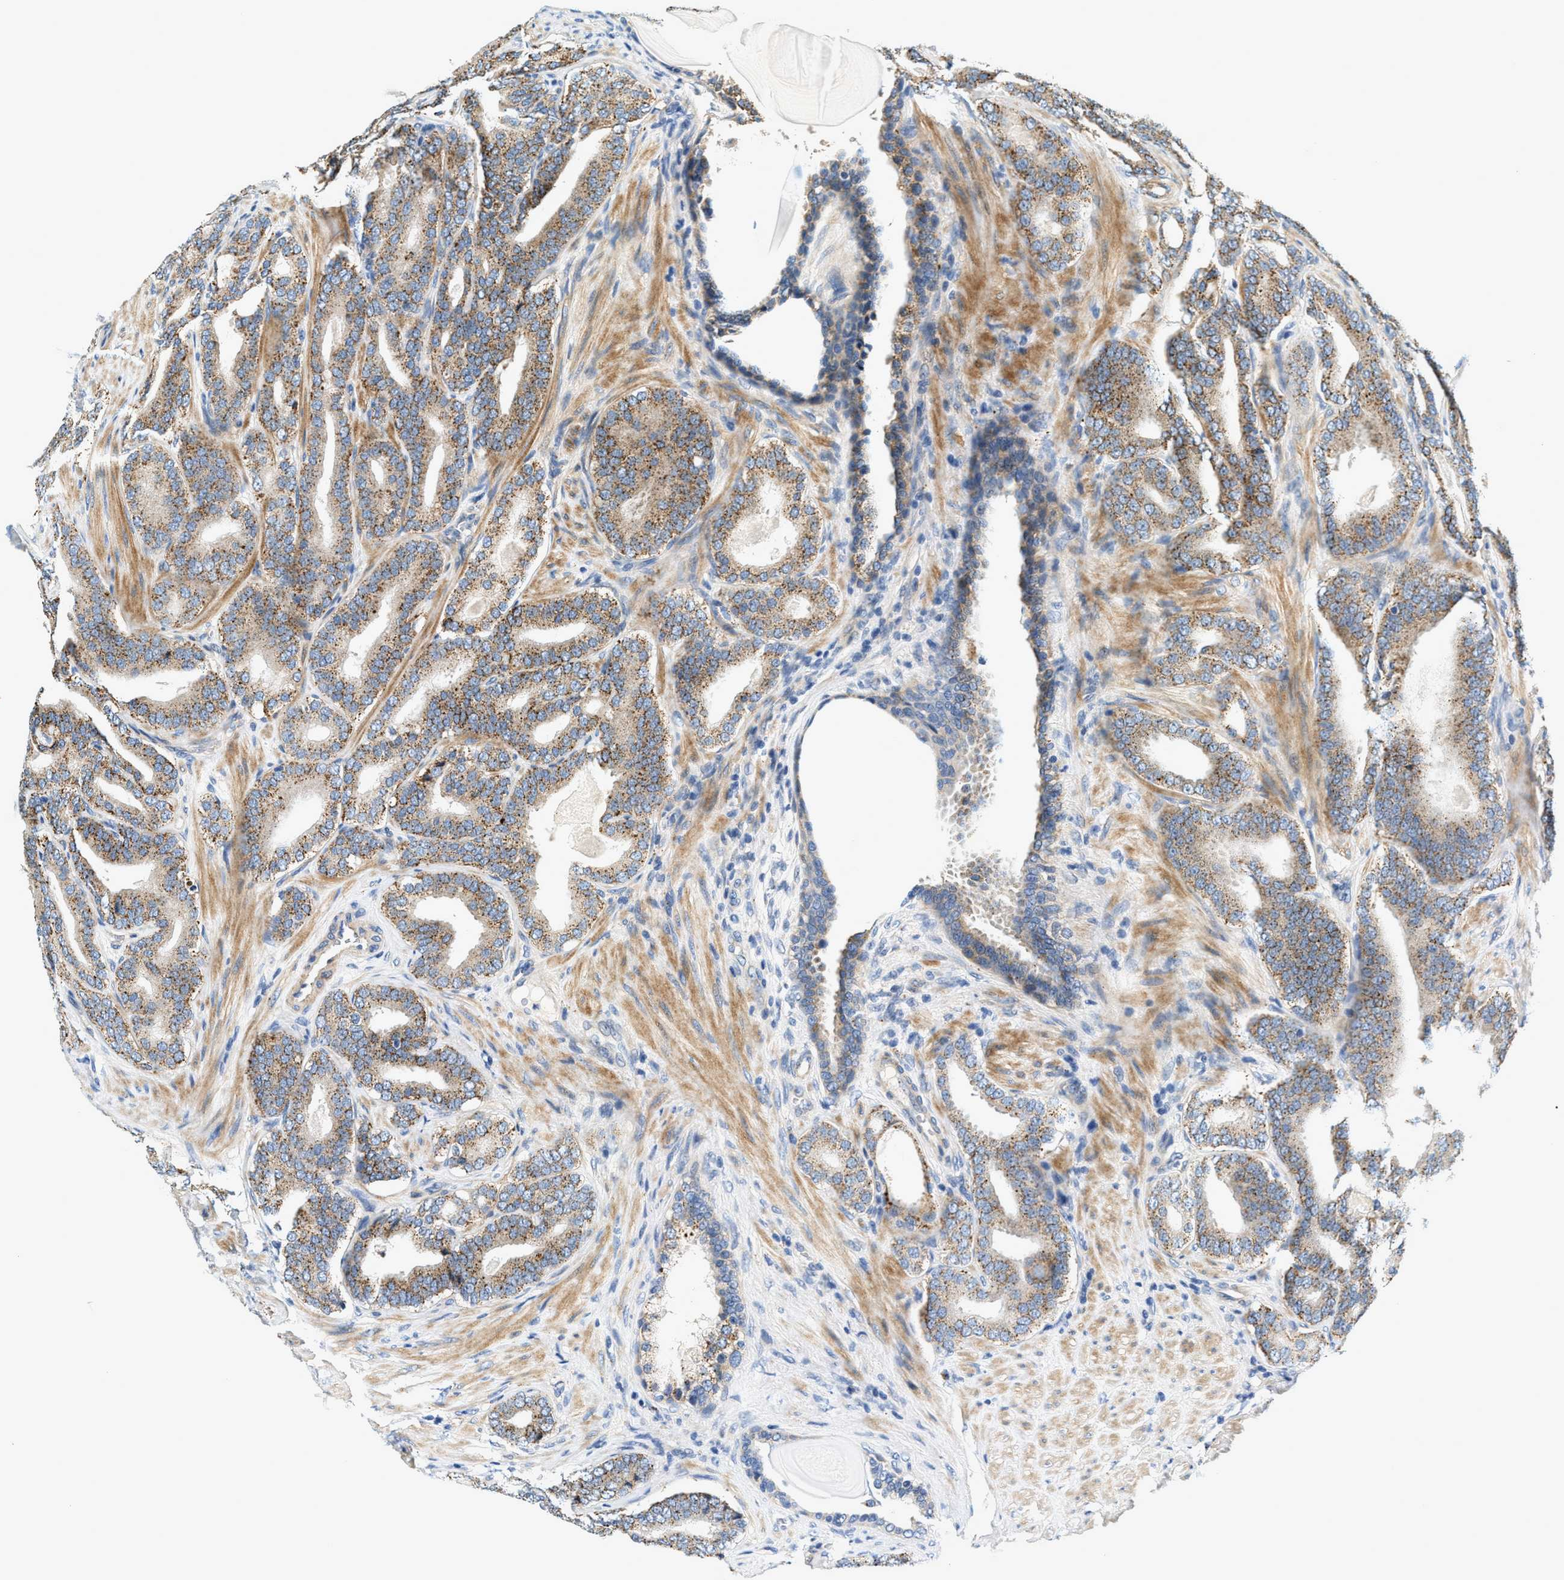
{"staining": {"intensity": "moderate", "quantity": ">75%", "location": "cytoplasmic/membranous"}, "tissue": "prostate cancer", "cell_type": "Tumor cells", "image_type": "cancer", "snomed": [{"axis": "morphology", "description": "Adenocarcinoma, High grade"}, {"axis": "topography", "description": "Prostate"}], "caption": "Tumor cells exhibit moderate cytoplasmic/membranous staining in about >75% of cells in prostate cancer. (DAB = brown stain, brightfield microscopy at high magnification).", "gene": "DUSP10", "patient": {"sex": "male", "age": 60}}